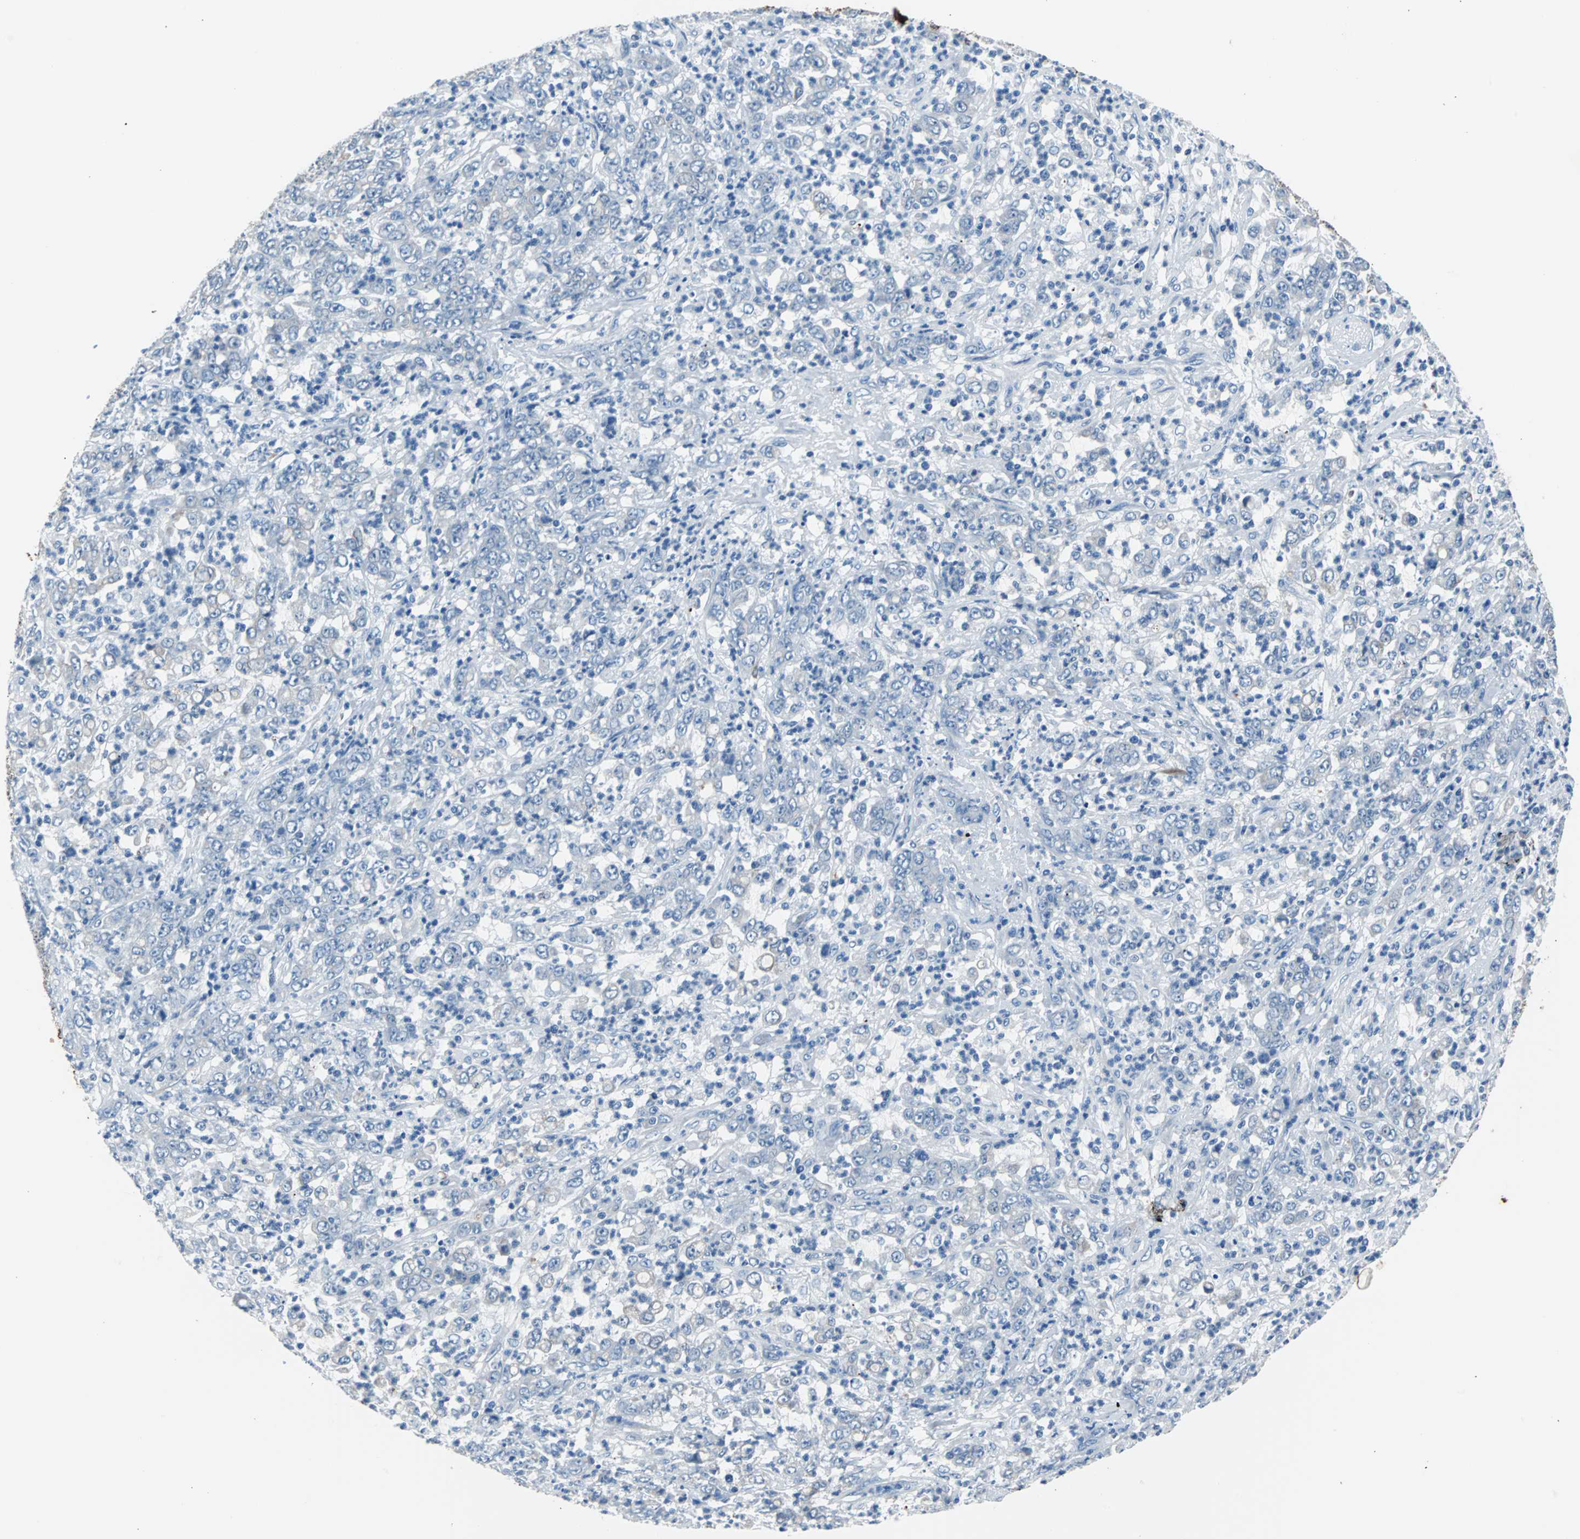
{"staining": {"intensity": "weak", "quantity": "<25%", "location": "cytoplasmic/membranous"}, "tissue": "stomach cancer", "cell_type": "Tumor cells", "image_type": "cancer", "snomed": [{"axis": "morphology", "description": "Adenocarcinoma, NOS"}, {"axis": "topography", "description": "Stomach, lower"}], "caption": "The histopathology image demonstrates no staining of tumor cells in stomach cancer.", "gene": "KRT7", "patient": {"sex": "female", "age": 71}}